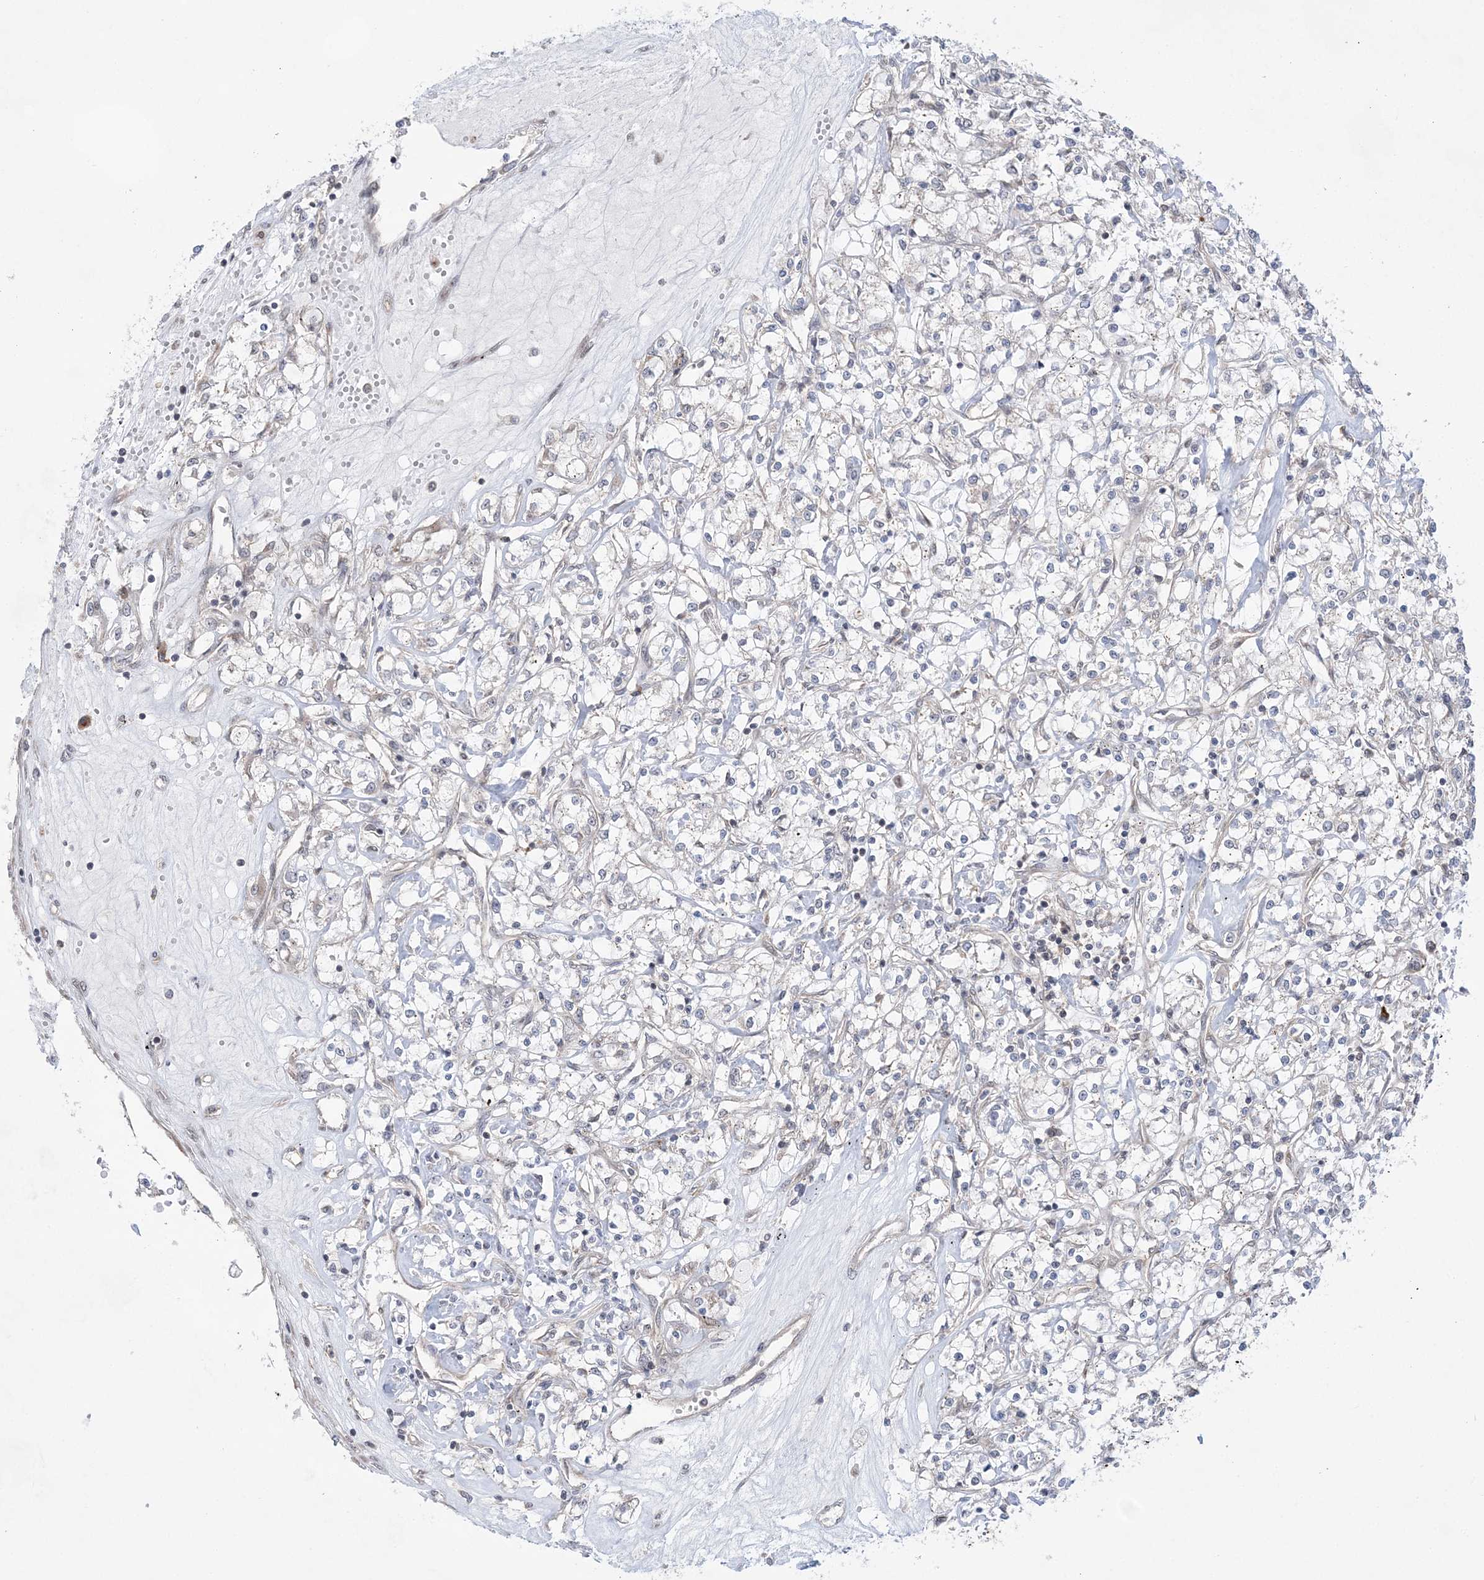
{"staining": {"intensity": "negative", "quantity": "none", "location": "none"}, "tissue": "renal cancer", "cell_type": "Tumor cells", "image_type": "cancer", "snomed": [{"axis": "morphology", "description": "Adenocarcinoma, NOS"}, {"axis": "topography", "description": "Kidney"}], "caption": "A micrograph of human renal adenocarcinoma is negative for staining in tumor cells.", "gene": "ANAPC15", "patient": {"sex": "female", "age": 59}}